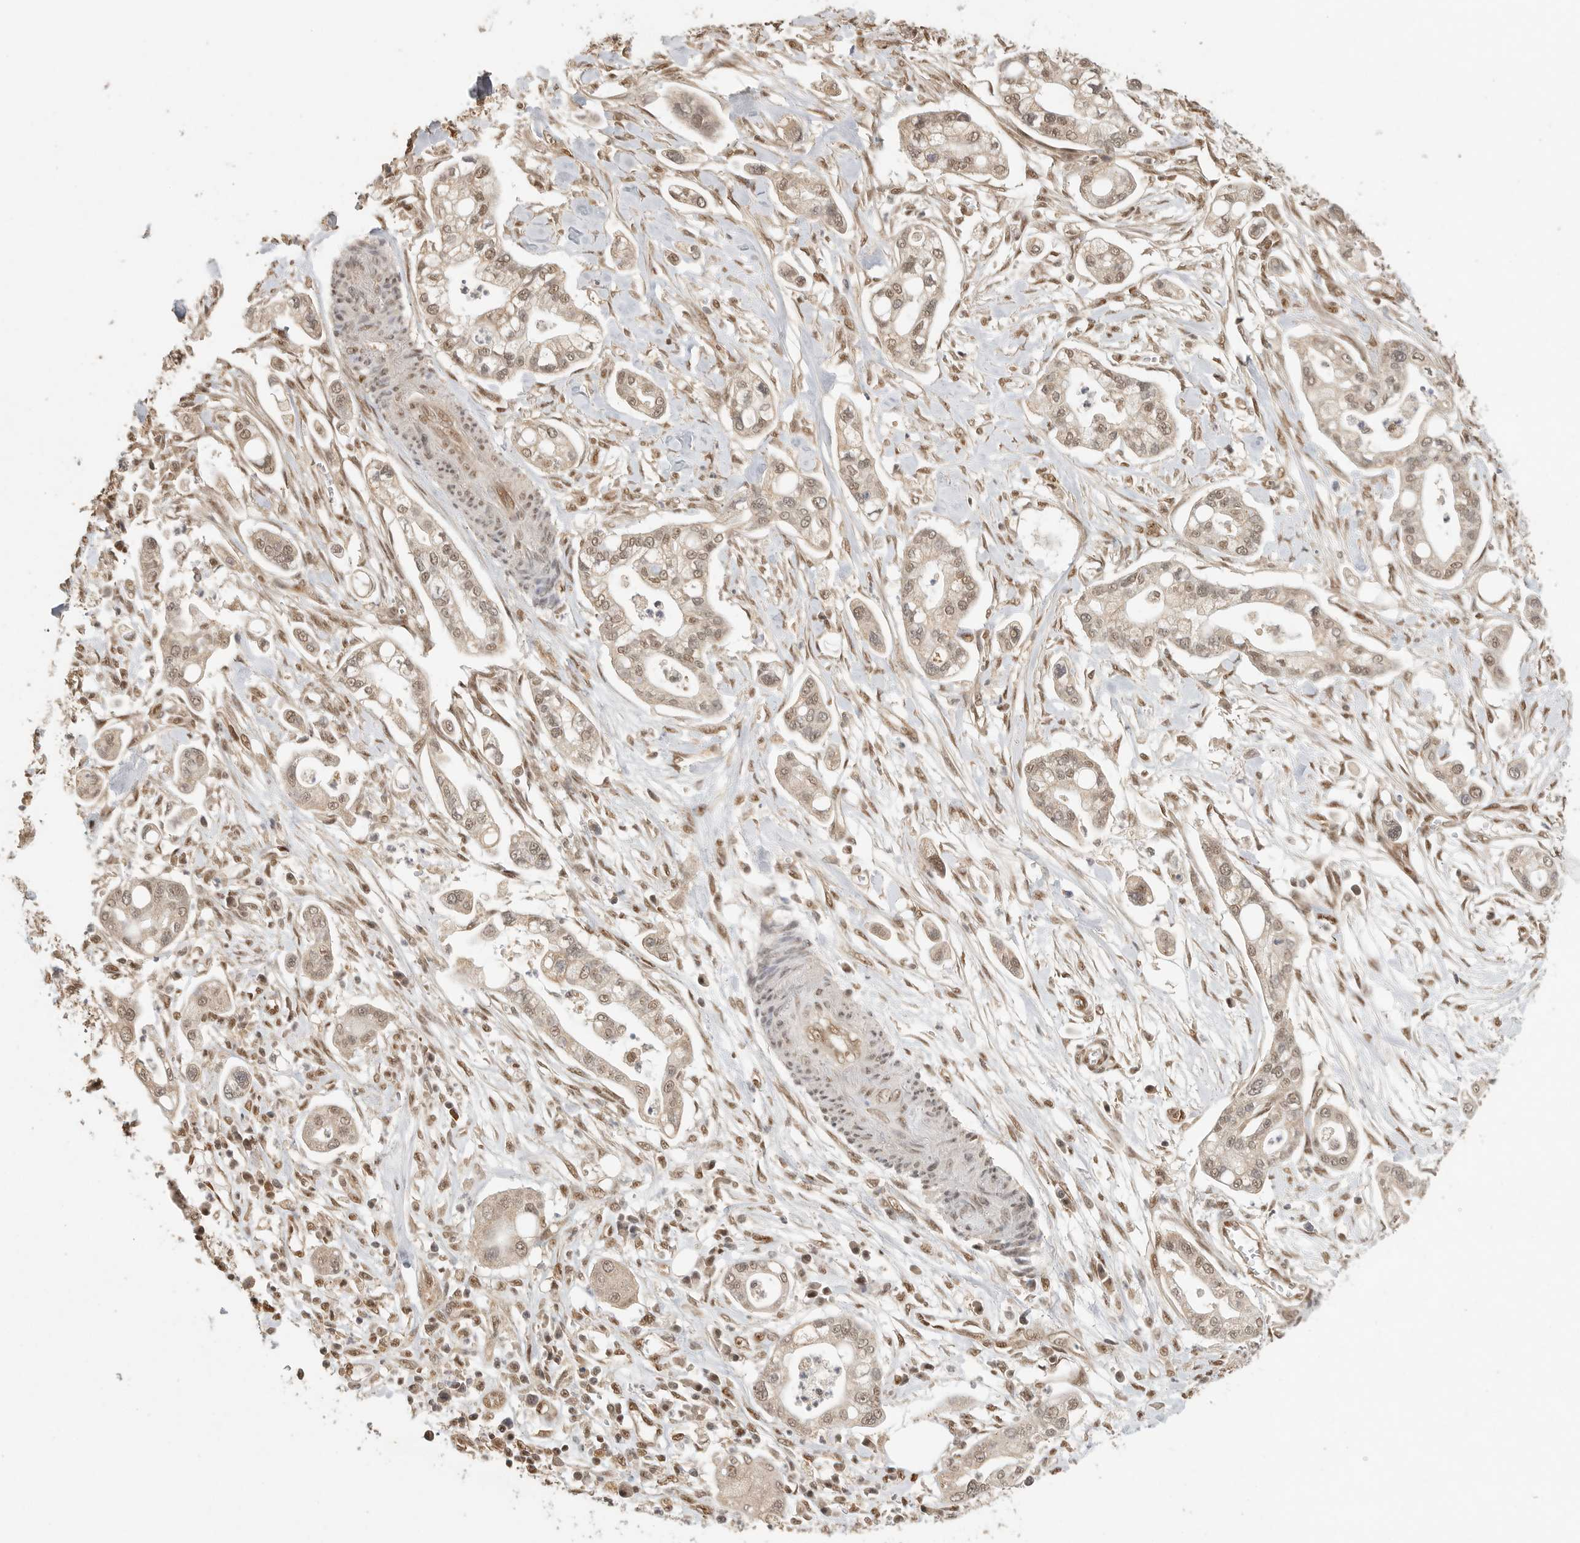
{"staining": {"intensity": "weak", "quantity": ">75%", "location": "cytoplasmic/membranous,nuclear"}, "tissue": "pancreatic cancer", "cell_type": "Tumor cells", "image_type": "cancer", "snomed": [{"axis": "morphology", "description": "Adenocarcinoma, NOS"}, {"axis": "topography", "description": "Pancreas"}], "caption": "Pancreatic cancer stained with a brown dye shows weak cytoplasmic/membranous and nuclear positive expression in approximately >75% of tumor cells.", "gene": "DFFA", "patient": {"sex": "male", "age": 68}}